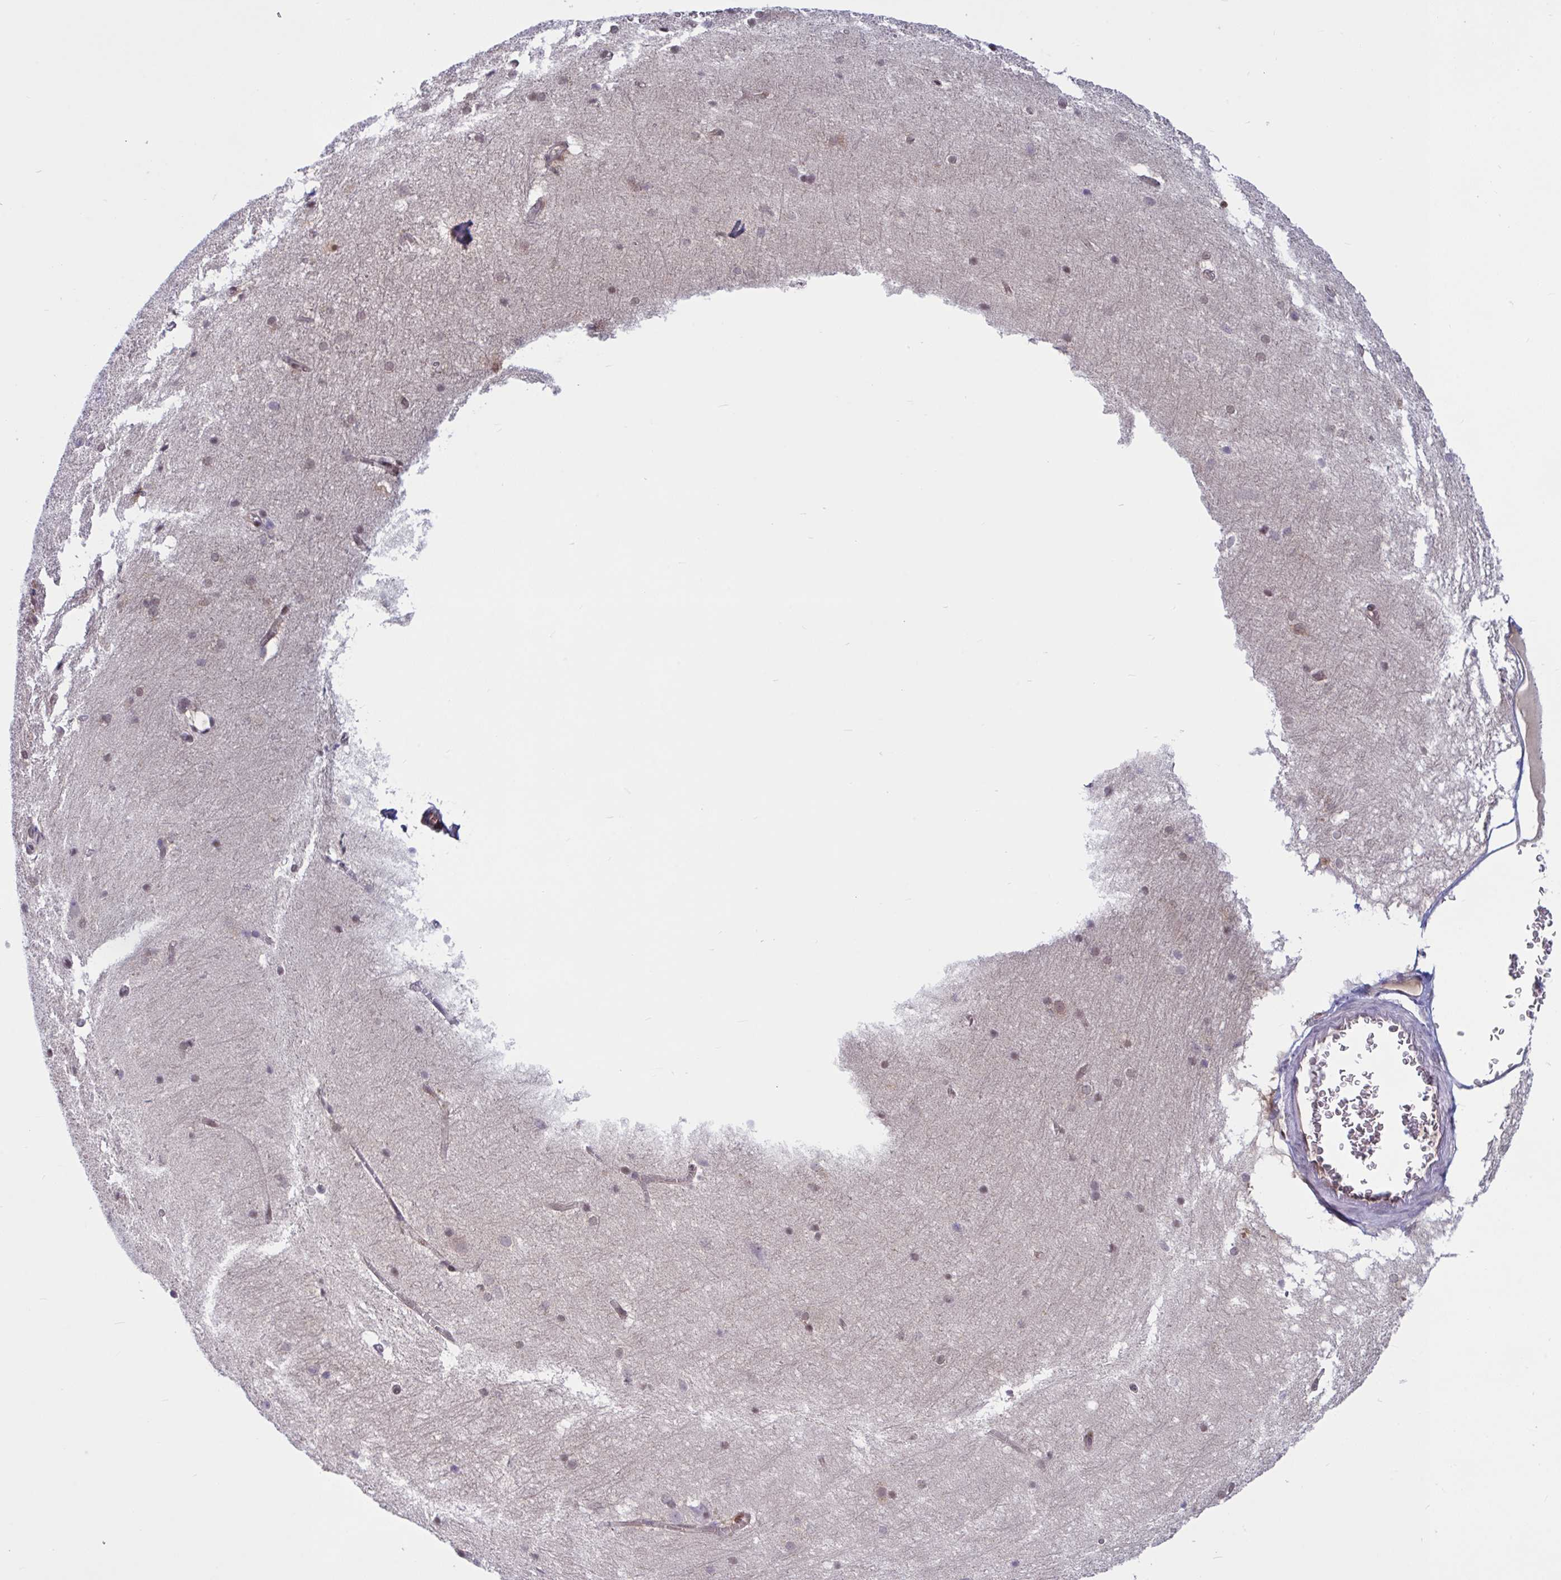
{"staining": {"intensity": "weak", "quantity": "<25%", "location": "nuclear"}, "tissue": "hippocampus", "cell_type": "Glial cells", "image_type": "normal", "snomed": [{"axis": "morphology", "description": "Normal tissue, NOS"}, {"axis": "topography", "description": "Cerebral cortex"}, {"axis": "topography", "description": "Hippocampus"}], "caption": "A micrograph of hippocampus stained for a protein demonstrates no brown staining in glial cells.", "gene": "TSN", "patient": {"sex": "female", "age": 19}}